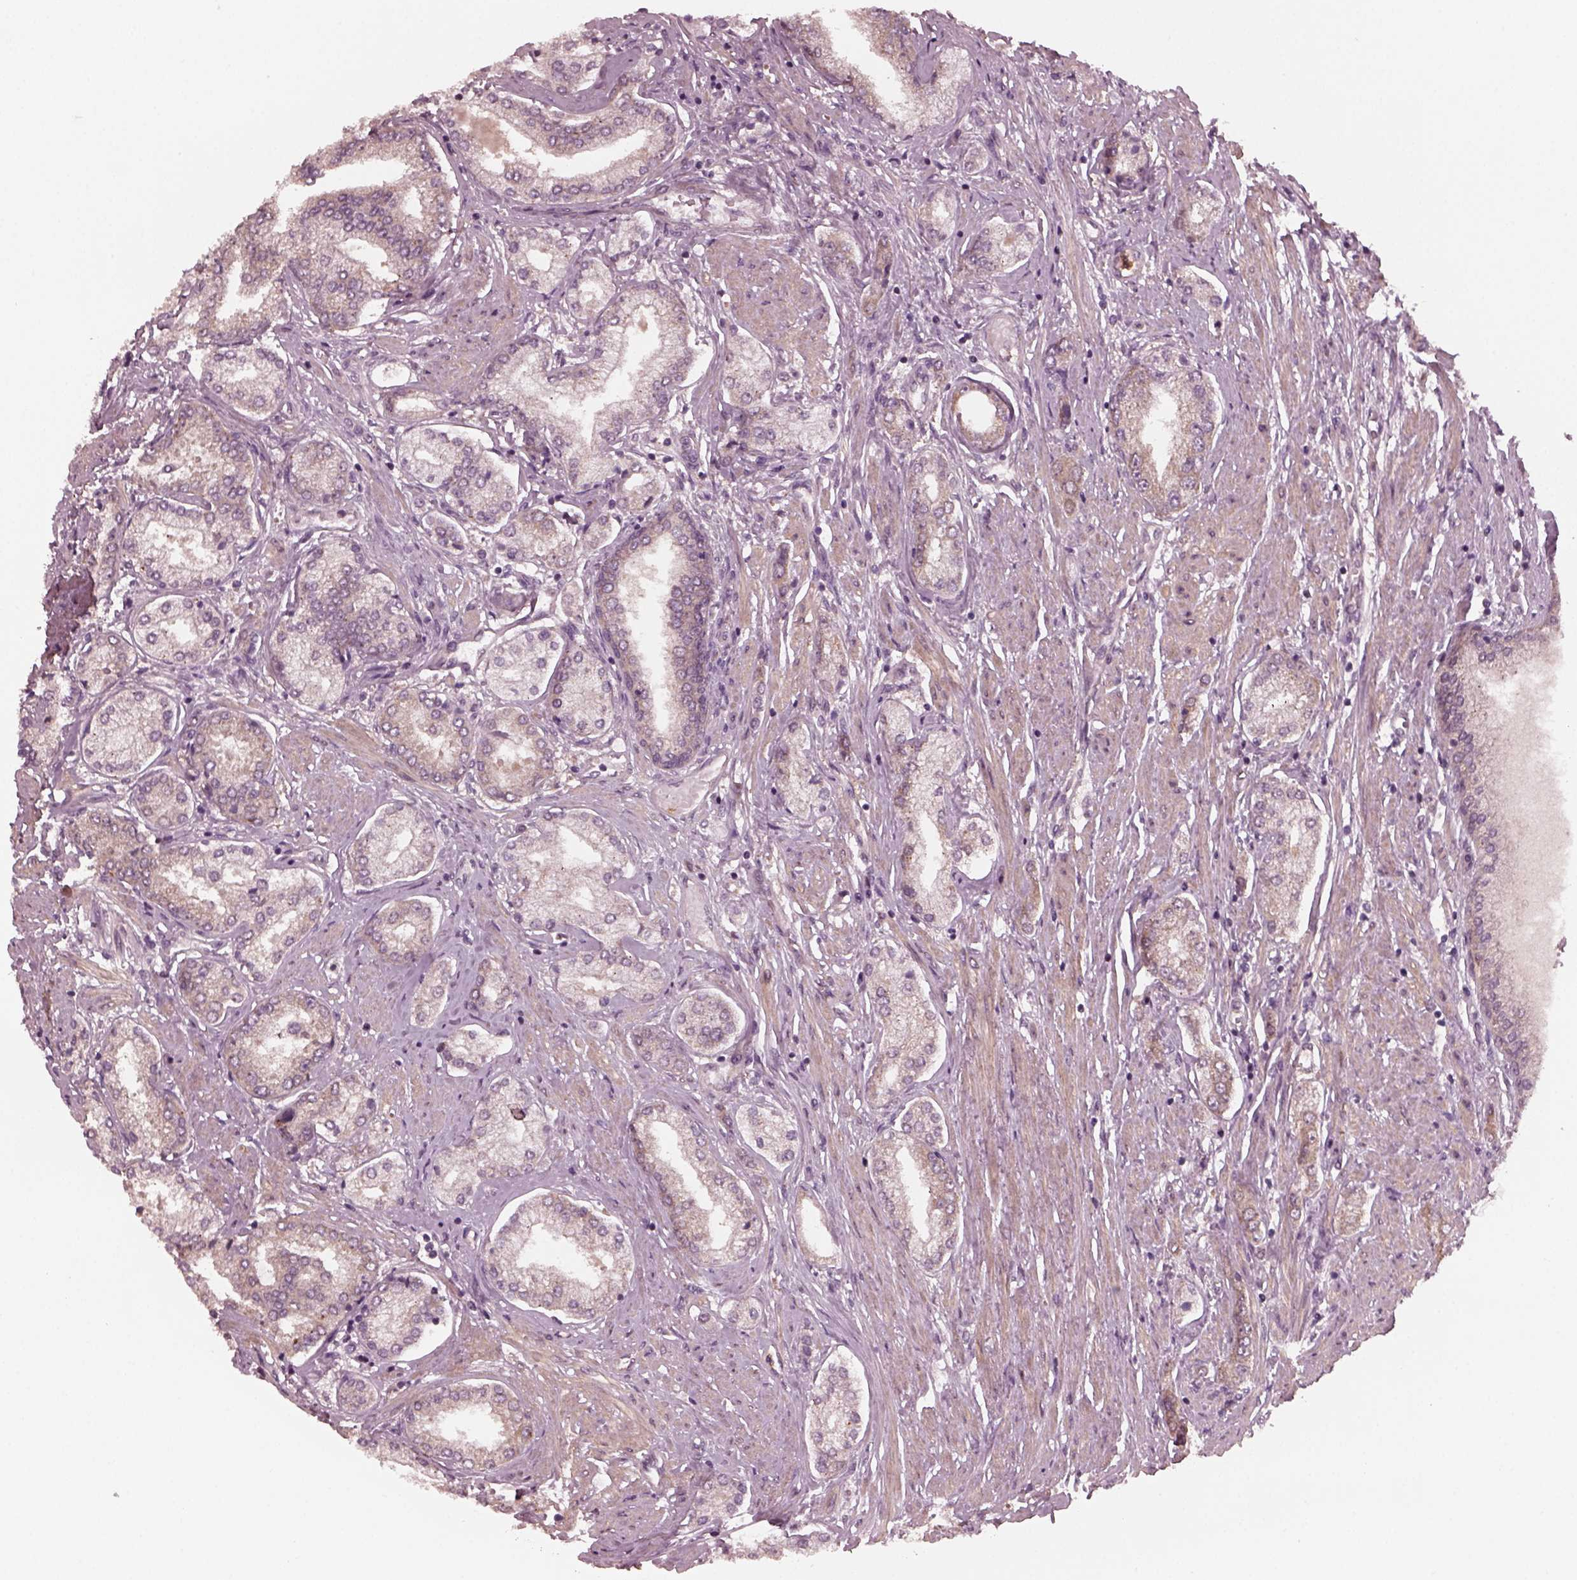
{"staining": {"intensity": "weak", "quantity": "<25%", "location": "cytoplasmic/membranous"}, "tissue": "prostate cancer", "cell_type": "Tumor cells", "image_type": "cancer", "snomed": [{"axis": "morphology", "description": "Adenocarcinoma, NOS"}, {"axis": "topography", "description": "Prostate"}], "caption": "A micrograph of human prostate cancer is negative for staining in tumor cells.", "gene": "FAF2", "patient": {"sex": "male", "age": 63}}